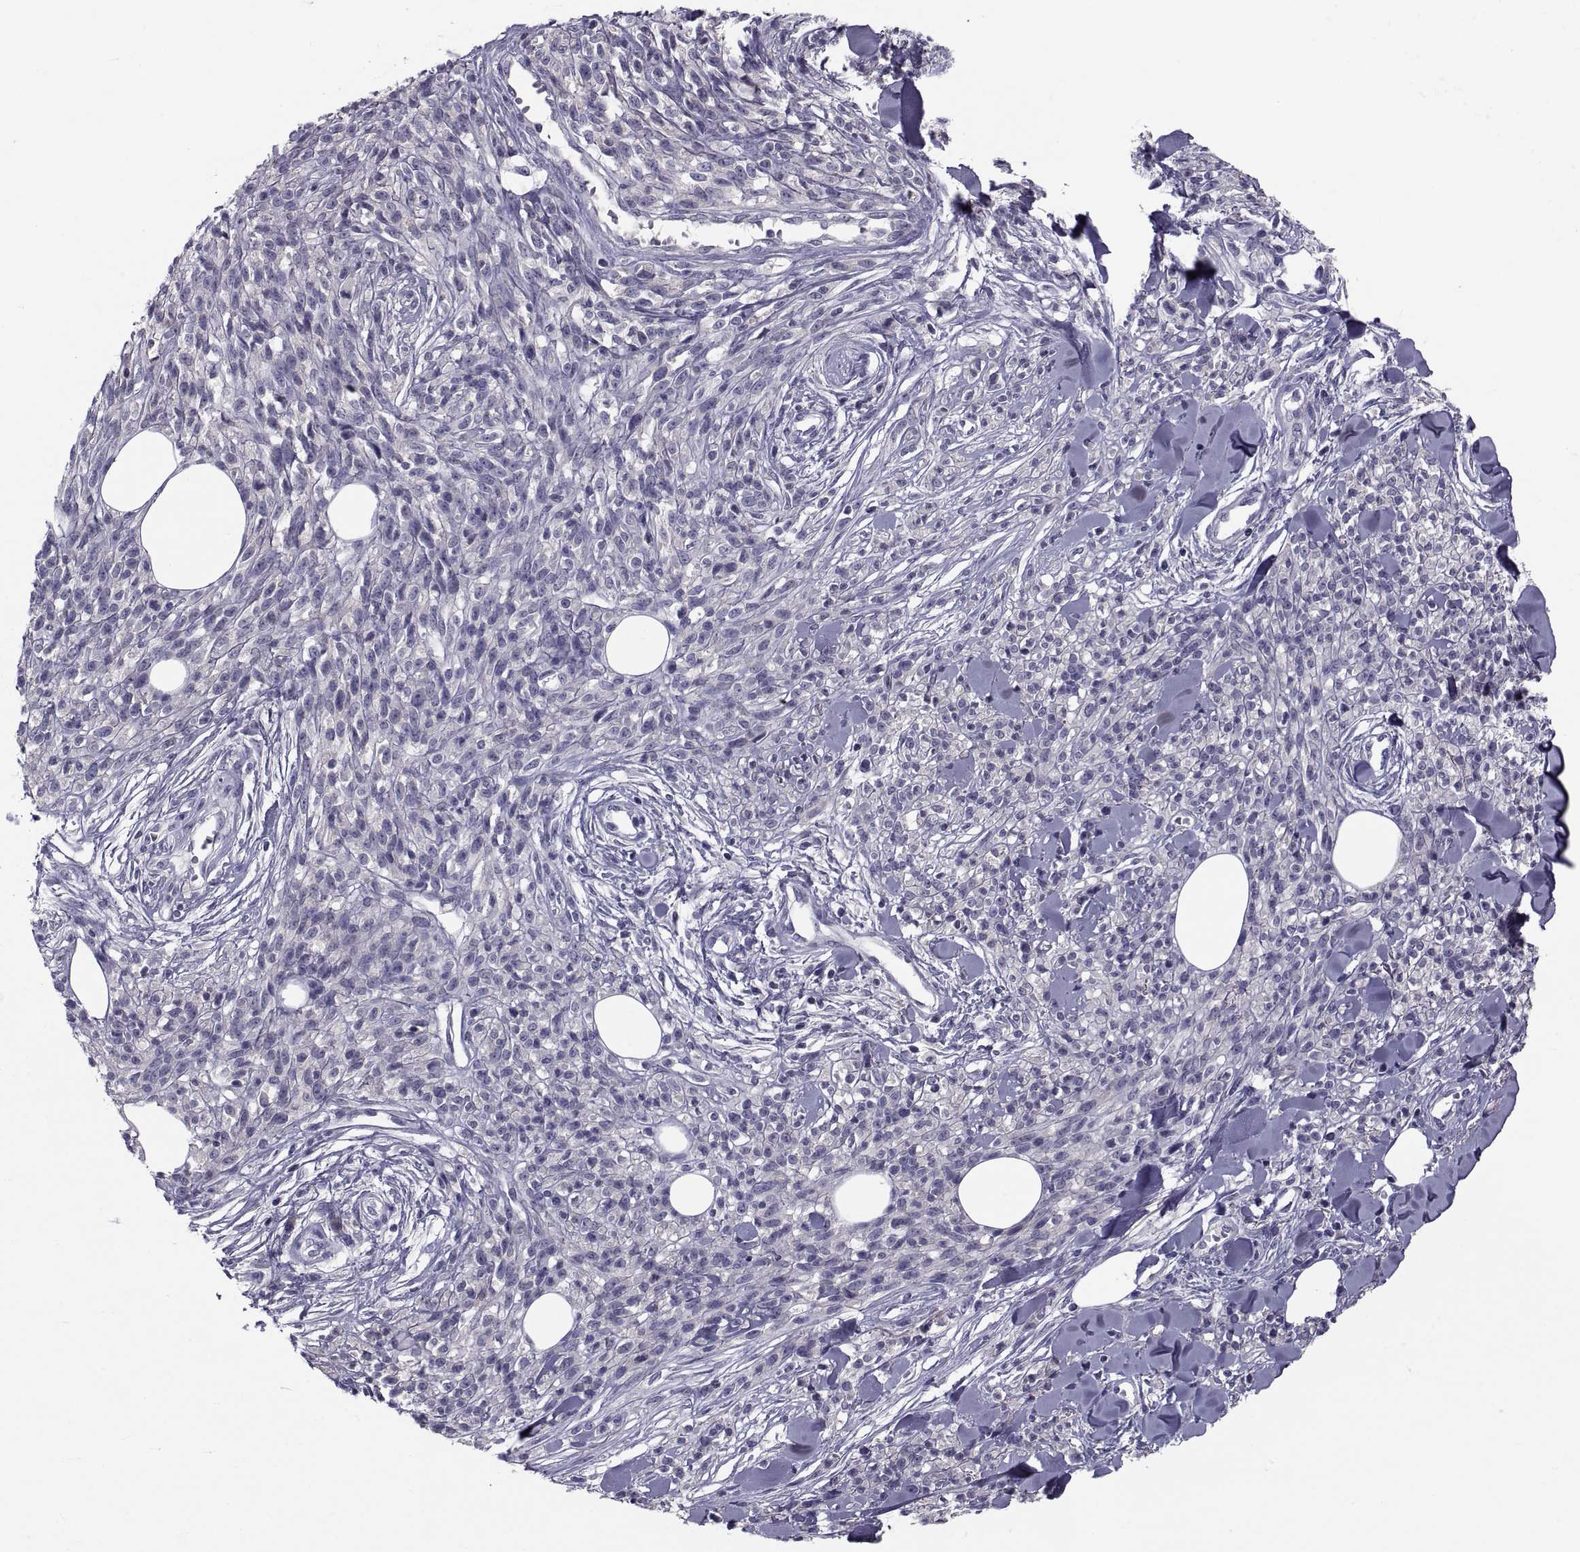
{"staining": {"intensity": "negative", "quantity": "none", "location": "none"}, "tissue": "melanoma", "cell_type": "Tumor cells", "image_type": "cancer", "snomed": [{"axis": "morphology", "description": "Malignant melanoma, NOS"}, {"axis": "topography", "description": "Skin"}, {"axis": "topography", "description": "Skin of trunk"}], "caption": "This is a micrograph of immunohistochemistry (IHC) staining of melanoma, which shows no expression in tumor cells.", "gene": "PDZRN4", "patient": {"sex": "male", "age": 74}}